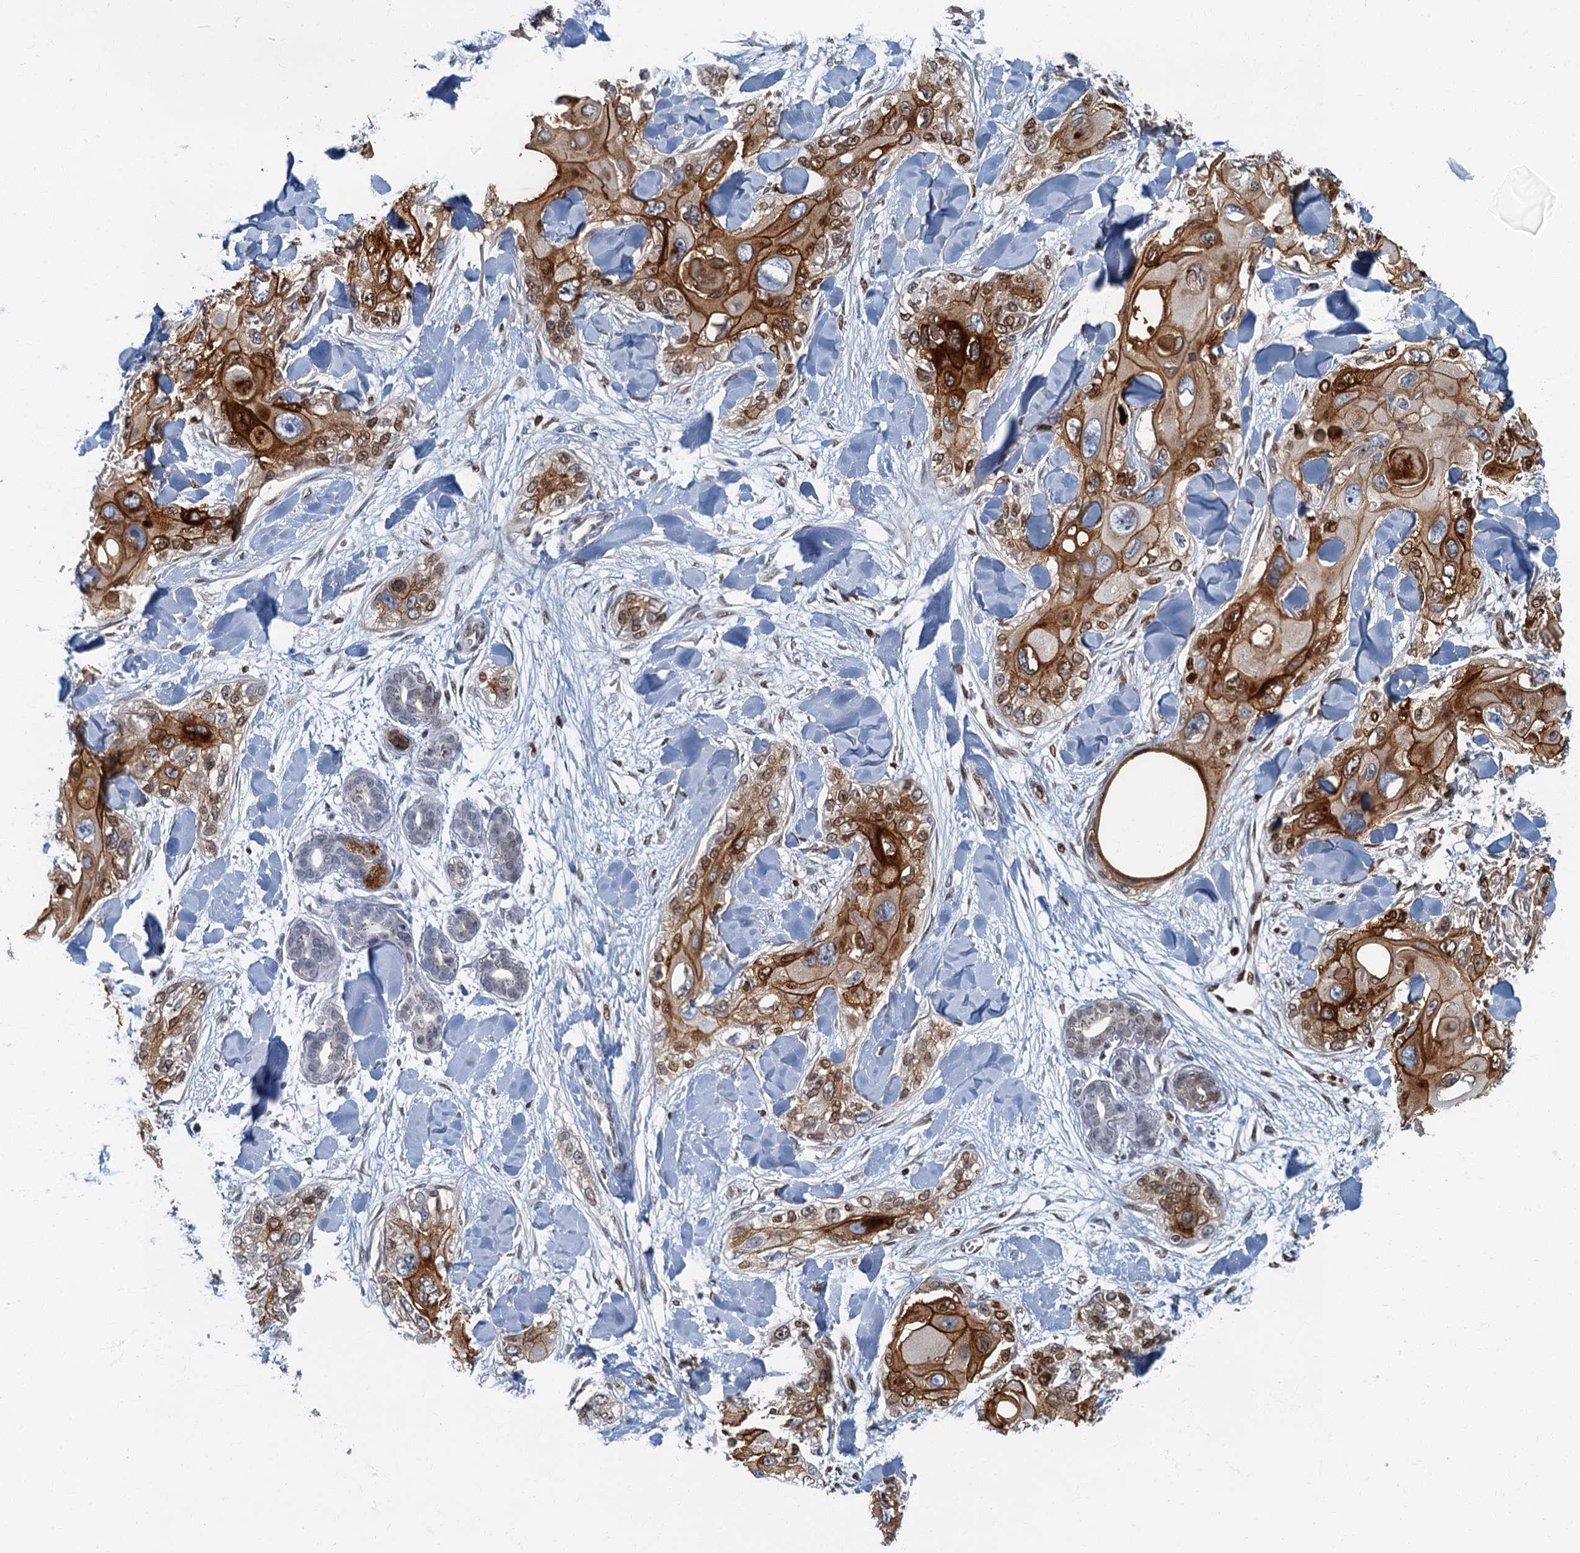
{"staining": {"intensity": "strong", "quantity": ">75%", "location": "cytoplasmic/membranous,nuclear"}, "tissue": "skin cancer", "cell_type": "Tumor cells", "image_type": "cancer", "snomed": [{"axis": "morphology", "description": "Normal tissue, NOS"}, {"axis": "morphology", "description": "Squamous cell carcinoma, NOS"}, {"axis": "topography", "description": "Skin"}], "caption": "Immunohistochemical staining of human skin cancer (squamous cell carcinoma) displays high levels of strong cytoplasmic/membranous and nuclear protein positivity in approximately >75% of tumor cells.", "gene": "LYPD3", "patient": {"sex": "male", "age": 72}}